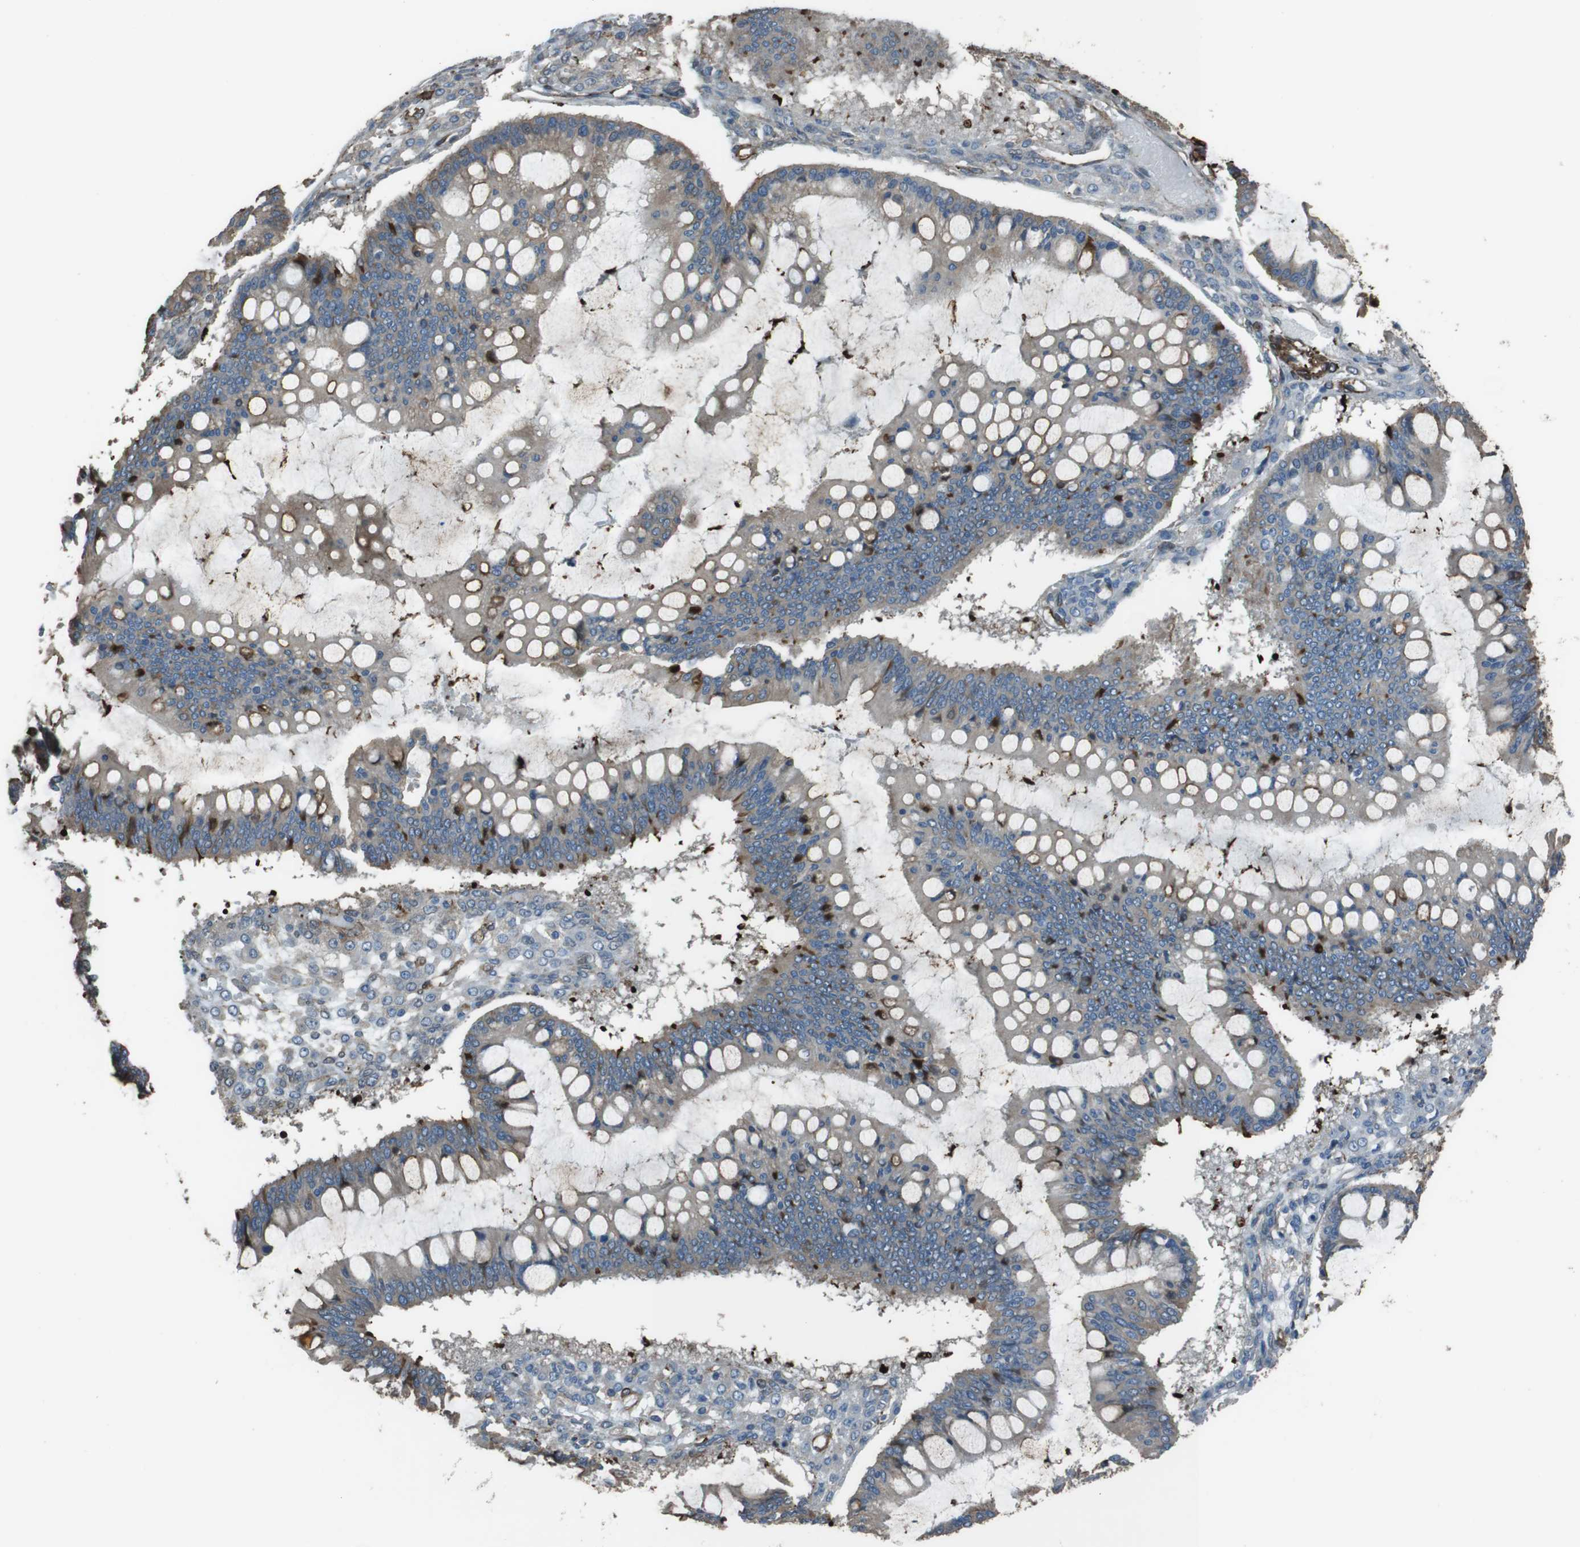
{"staining": {"intensity": "weak", "quantity": ">75%", "location": "cytoplasmic/membranous"}, "tissue": "ovarian cancer", "cell_type": "Tumor cells", "image_type": "cancer", "snomed": [{"axis": "morphology", "description": "Cystadenocarcinoma, mucinous, NOS"}, {"axis": "topography", "description": "Ovary"}], "caption": "A low amount of weak cytoplasmic/membranous expression is seen in approximately >75% of tumor cells in ovarian cancer tissue.", "gene": "SFT2D1", "patient": {"sex": "female", "age": 73}}